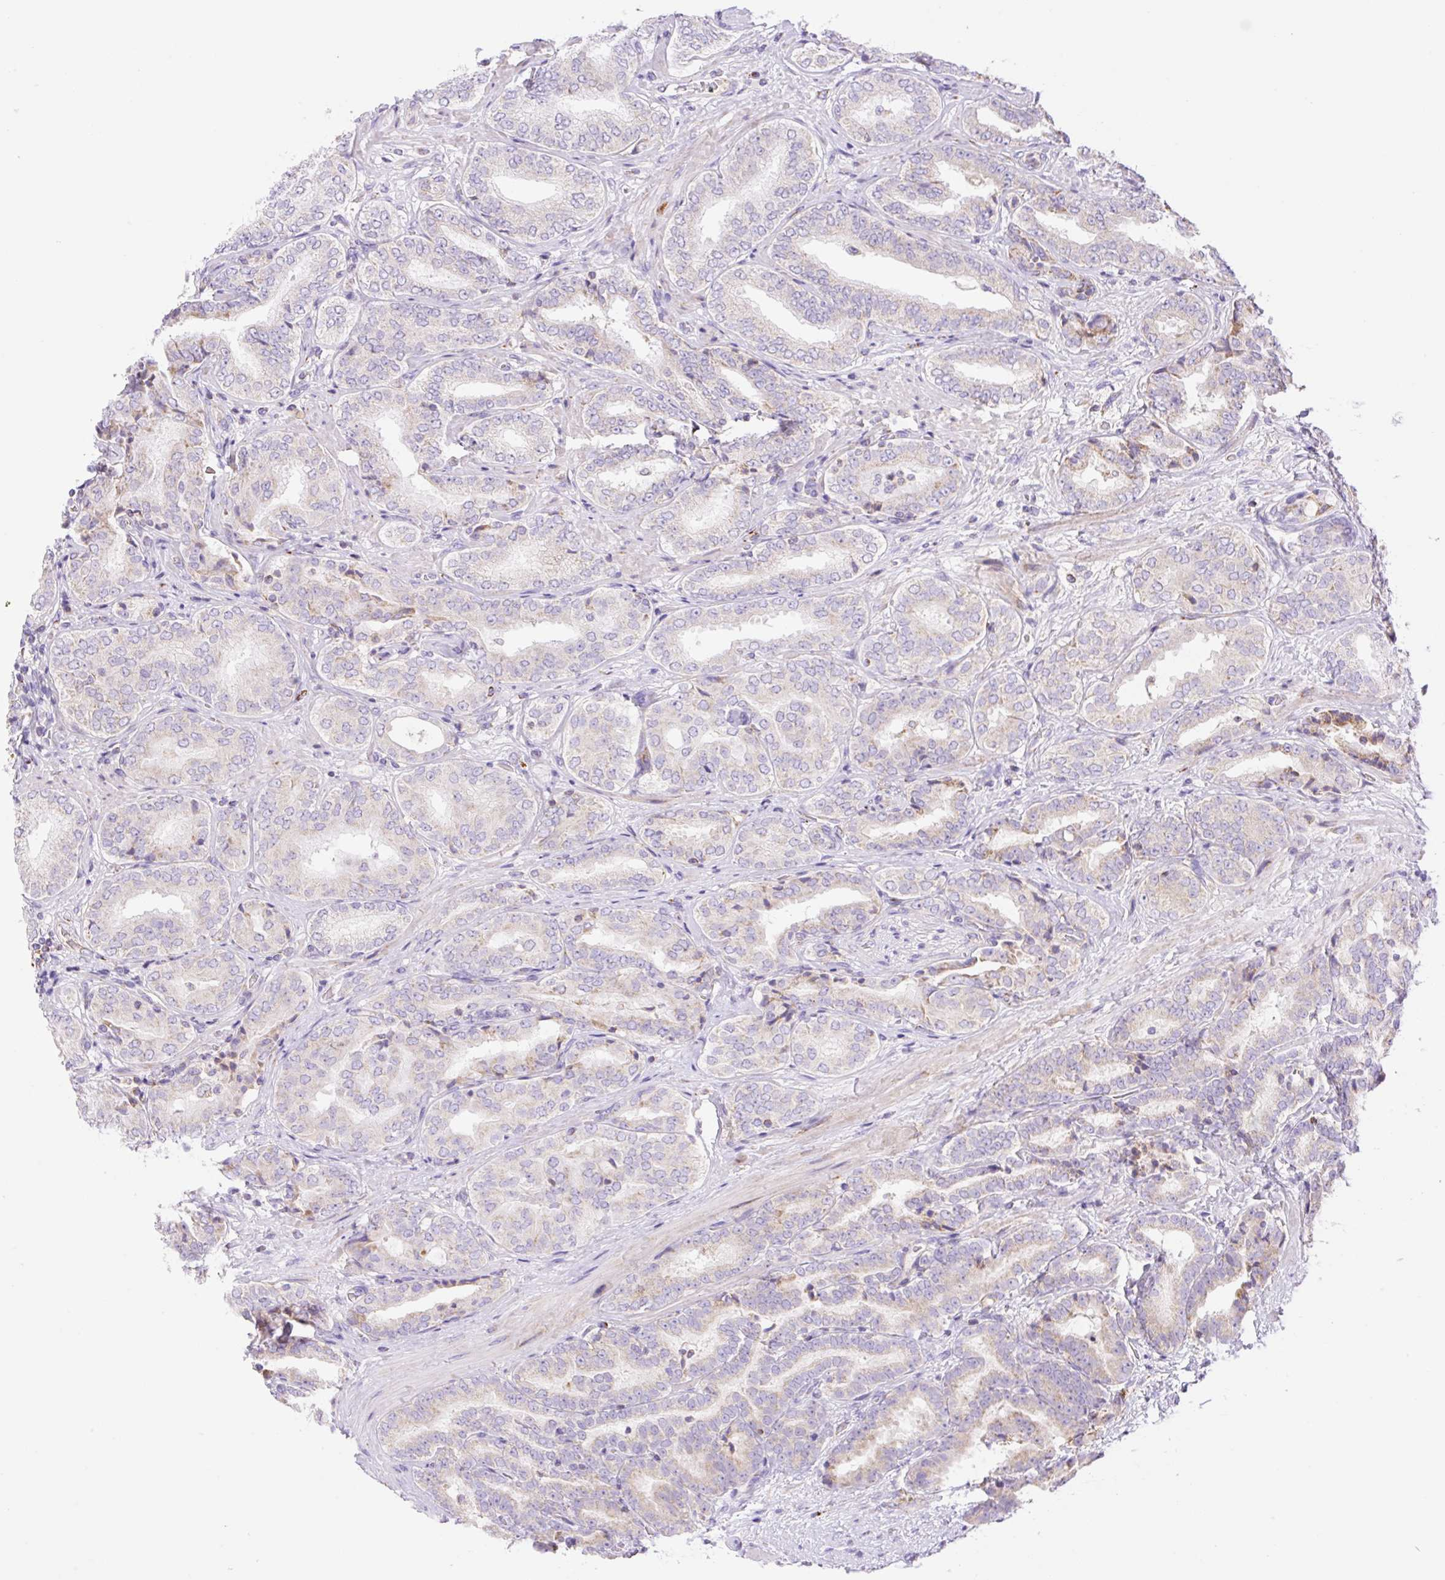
{"staining": {"intensity": "moderate", "quantity": "<25%", "location": "cytoplasmic/membranous"}, "tissue": "prostate cancer", "cell_type": "Tumor cells", "image_type": "cancer", "snomed": [{"axis": "morphology", "description": "Adenocarcinoma, High grade"}, {"axis": "topography", "description": "Prostate"}], "caption": "Human prostate cancer stained with a protein marker displays moderate staining in tumor cells.", "gene": "ETNK2", "patient": {"sex": "male", "age": 72}}